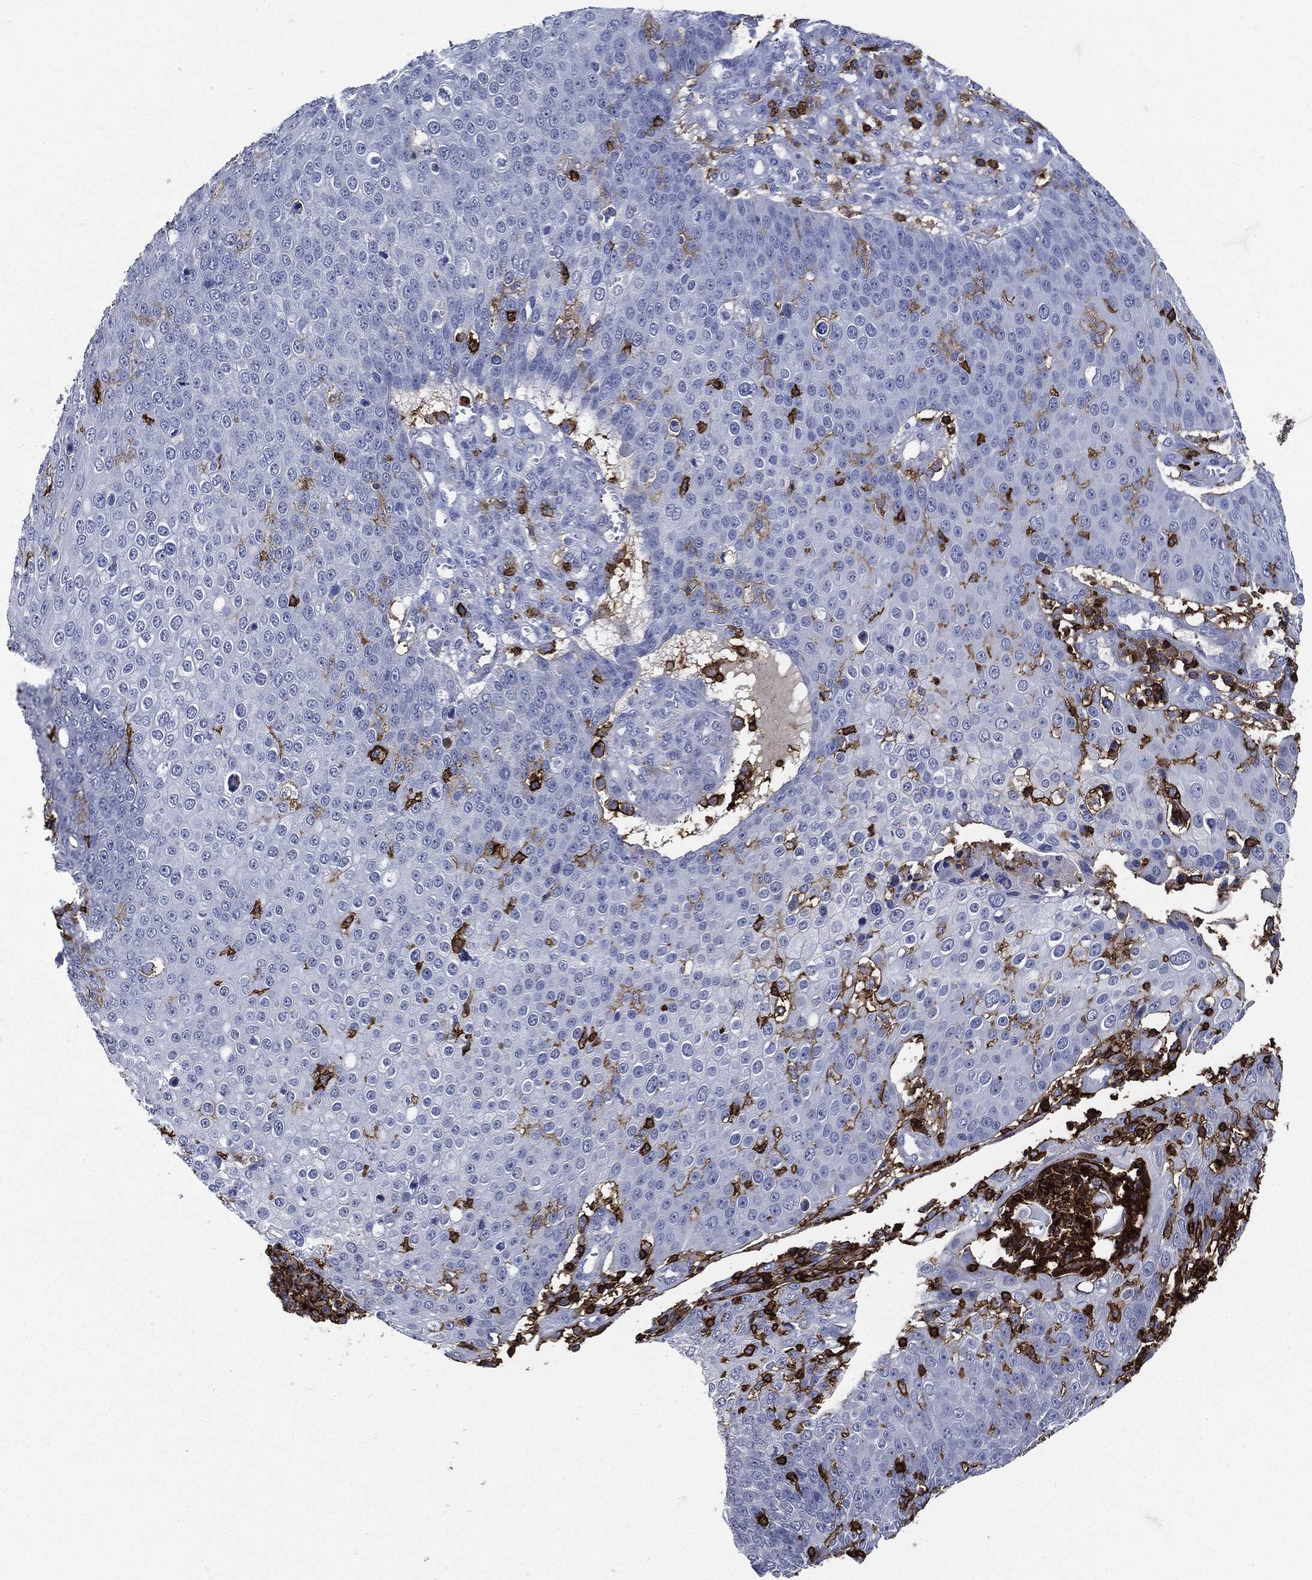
{"staining": {"intensity": "negative", "quantity": "none", "location": "none"}, "tissue": "skin cancer", "cell_type": "Tumor cells", "image_type": "cancer", "snomed": [{"axis": "morphology", "description": "Squamous cell carcinoma, NOS"}, {"axis": "topography", "description": "Skin"}], "caption": "DAB immunohistochemical staining of skin cancer shows no significant staining in tumor cells.", "gene": "PTPRC", "patient": {"sex": "male", "age": 71}}